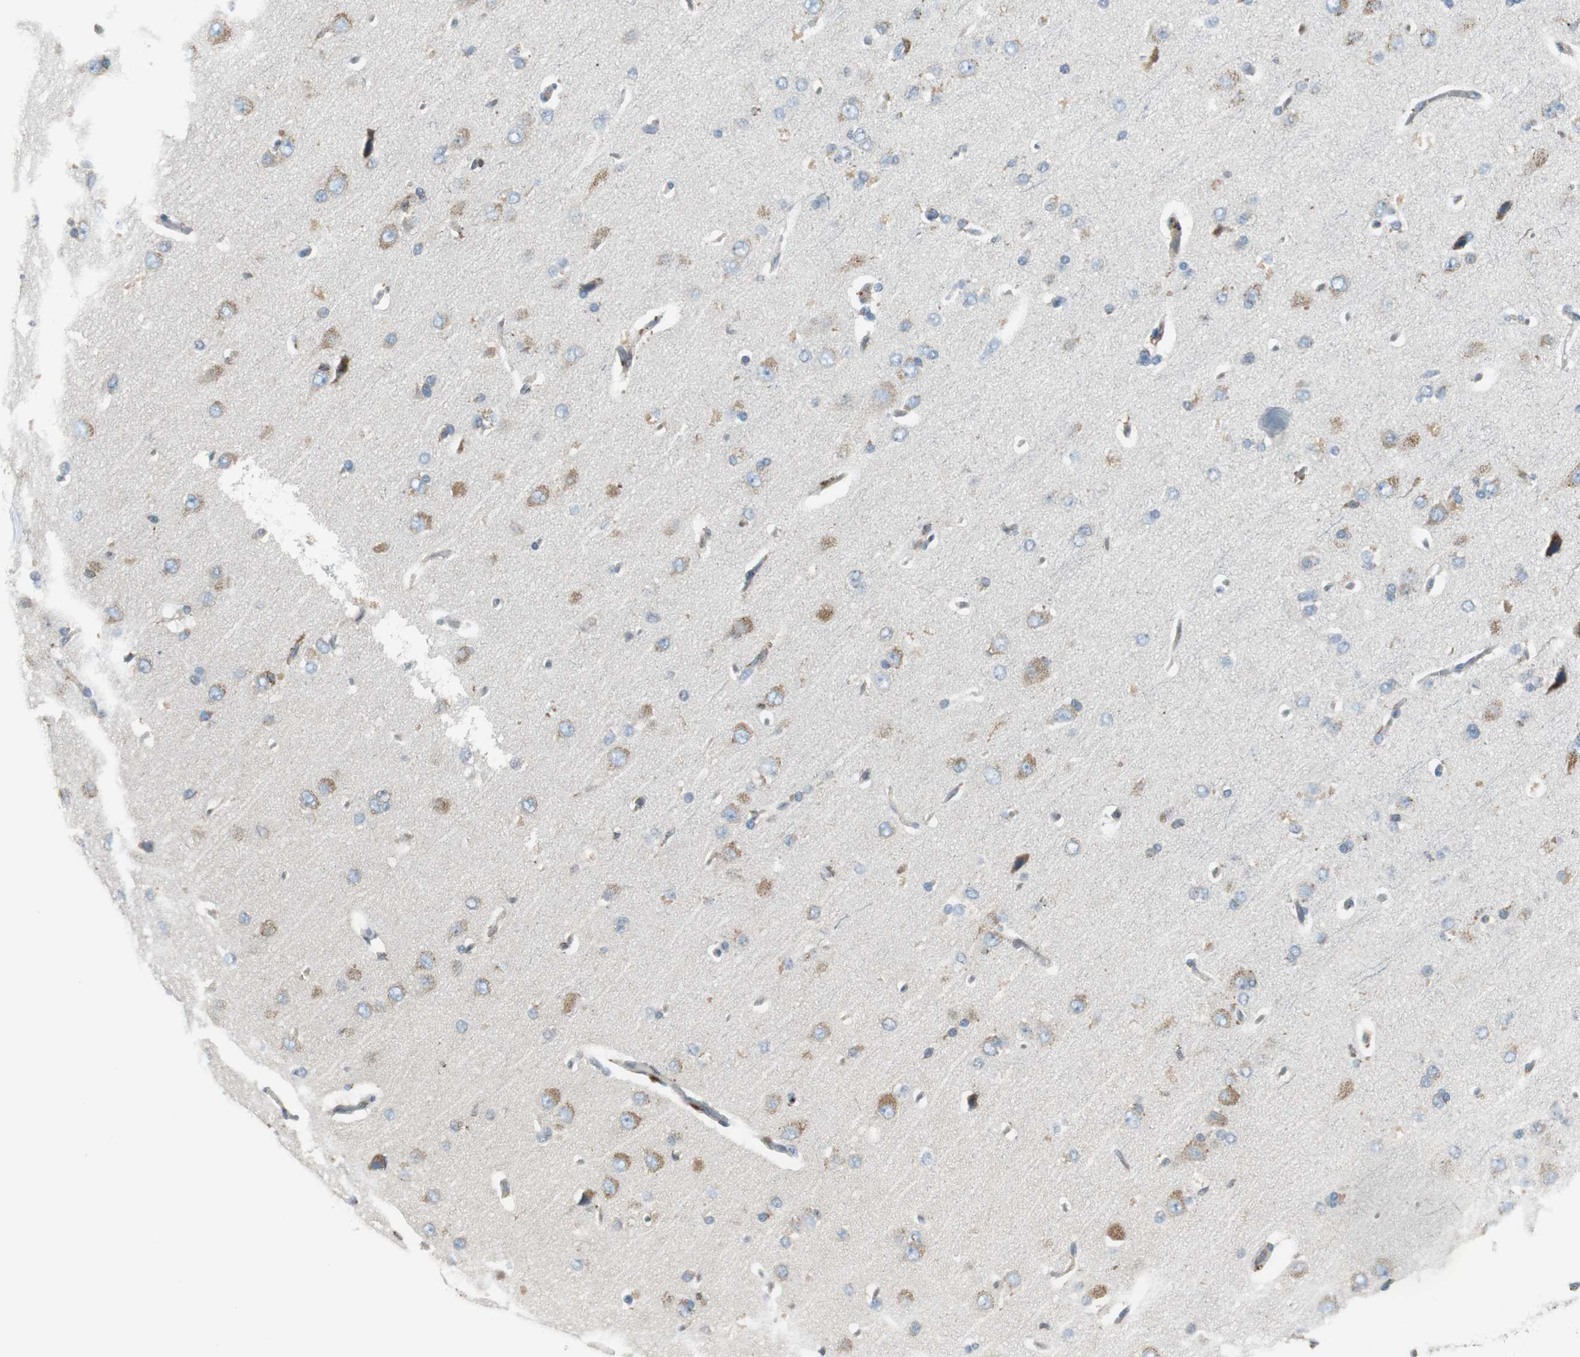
{"staining": {"intensity": "weak", "quantity": ">75%", "location": "cytoplasmic/membranous"}, "tissue": "cerebral cortex", "cell_type": "Endothelial cells", "image_type": "normal", "snomed": [{"axis": "morphology", "description": "Normal tissue, NOS"}, {"axis": "topography", "description": "Cerebral cortex"}], "caption": "Cerebral cortex stained with IHC displays weak cytoplasmic/membranous expression in about >75% of endothelial cells.", "gene": "NCK1", "patient": {"sex": "male", "age": 62}}